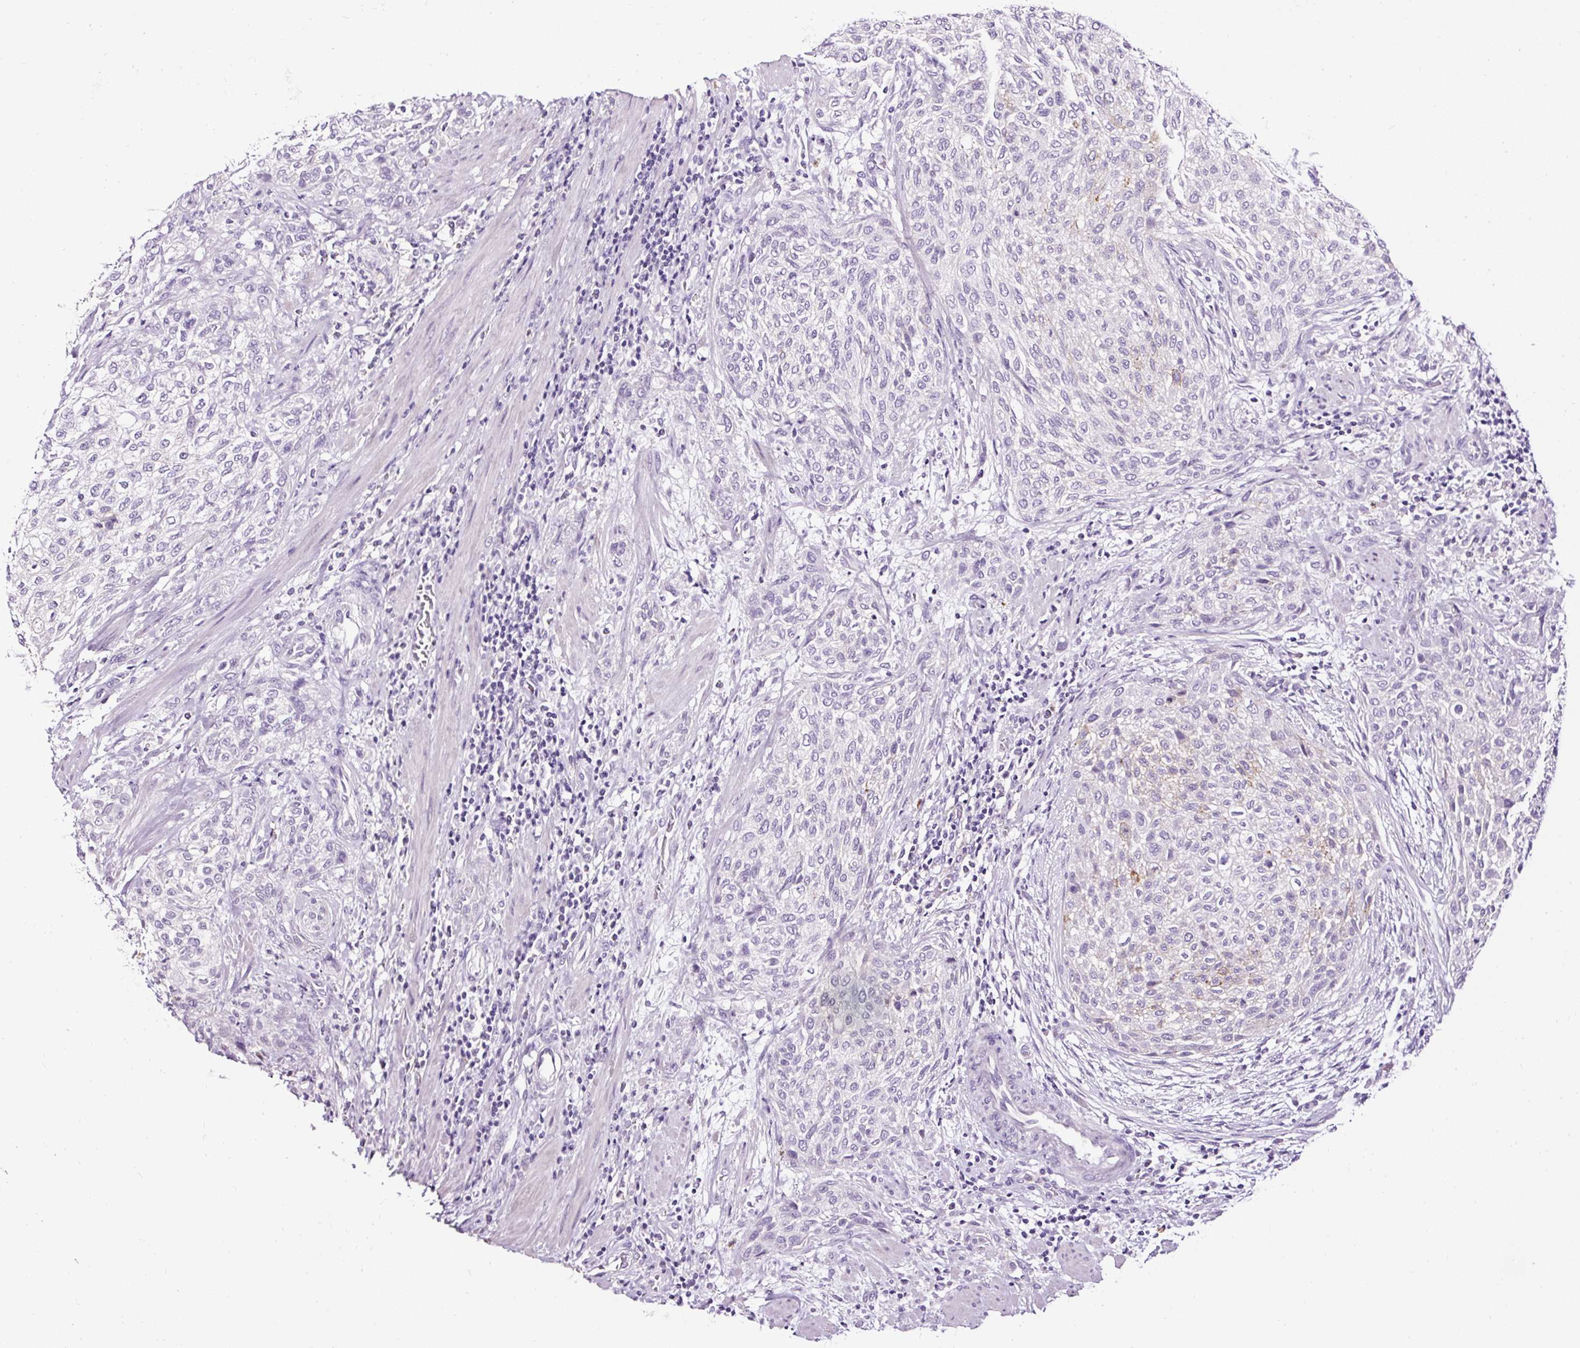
{"staining": {"intensity": "negative", "quantity": "none", "location": "none"}, "tissue": "urothelial cancer", "cell_type": "Tumor cells", "image_type": "cancer", "snomed": [{"axis": "morphology", "description": "Urothelial carcinoma, High grade"}, {"axis": "topography", "description": "Urinary bladder"}], "caption": "A histopathology image of human urothelial cancer is negative for staining in tumor cells.", "gene": "SLC7A8", "patient": {"sex": "male", "age": 35}}